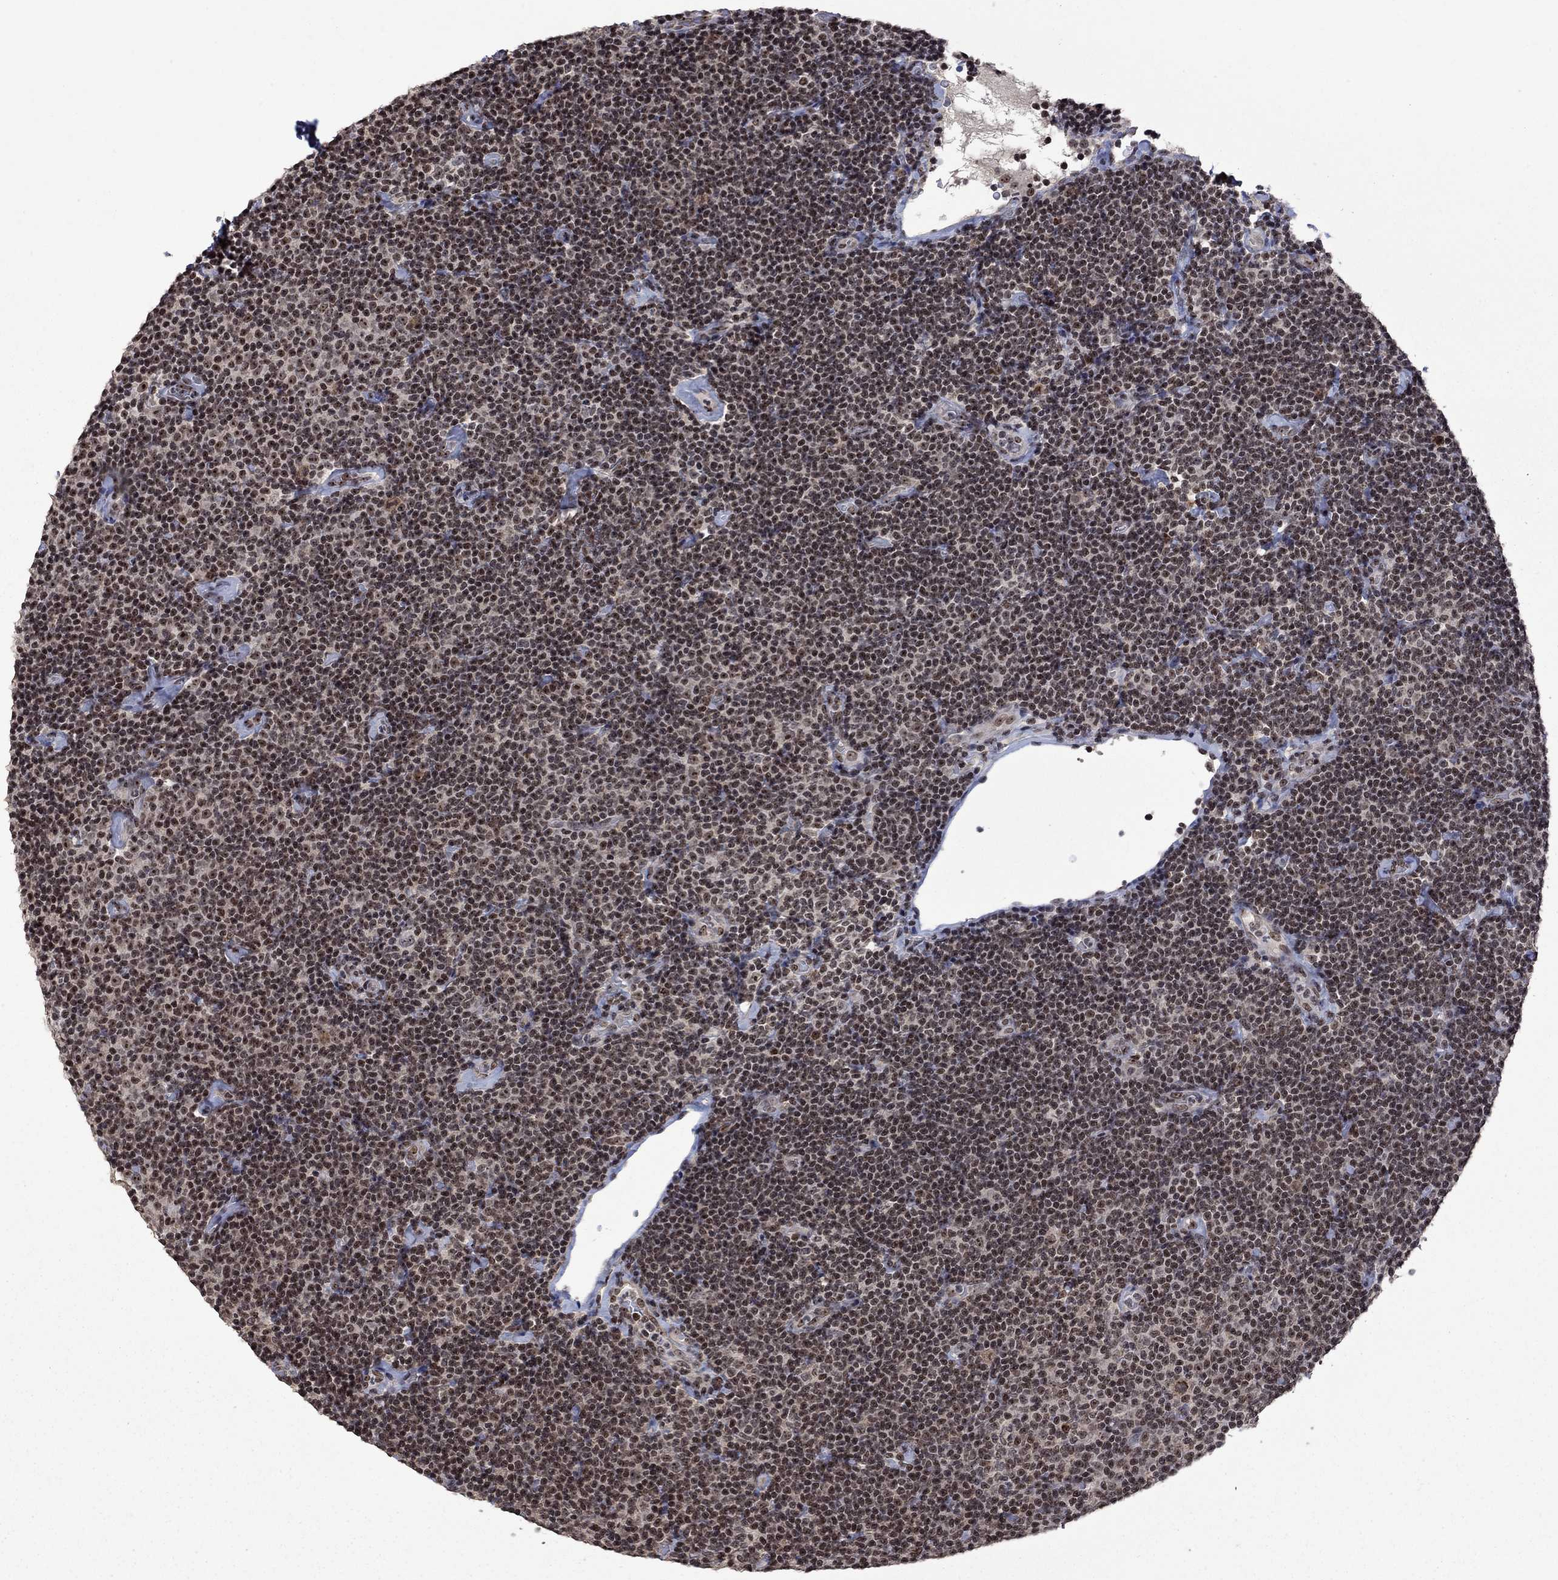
{"staining": {"intensity": "moderate", "quantity": "25%-75%", "location": "nuclear"}, "tissue": "lymphoma", "cell_type": "Tumor cells", "image_type": "cancer", "snomed": [{"axis": "morphology", "description": "Malignant lymphoma, non-Hodgkin's type, Low grade"}, {"axis": "topography", "description": "Lymph node"}], "caption": "Lymphoma stained with a protein marker displays moderate staining in tumor cells.", "gene": "FBL", "patient": {"sex": "male", "age": 81}}